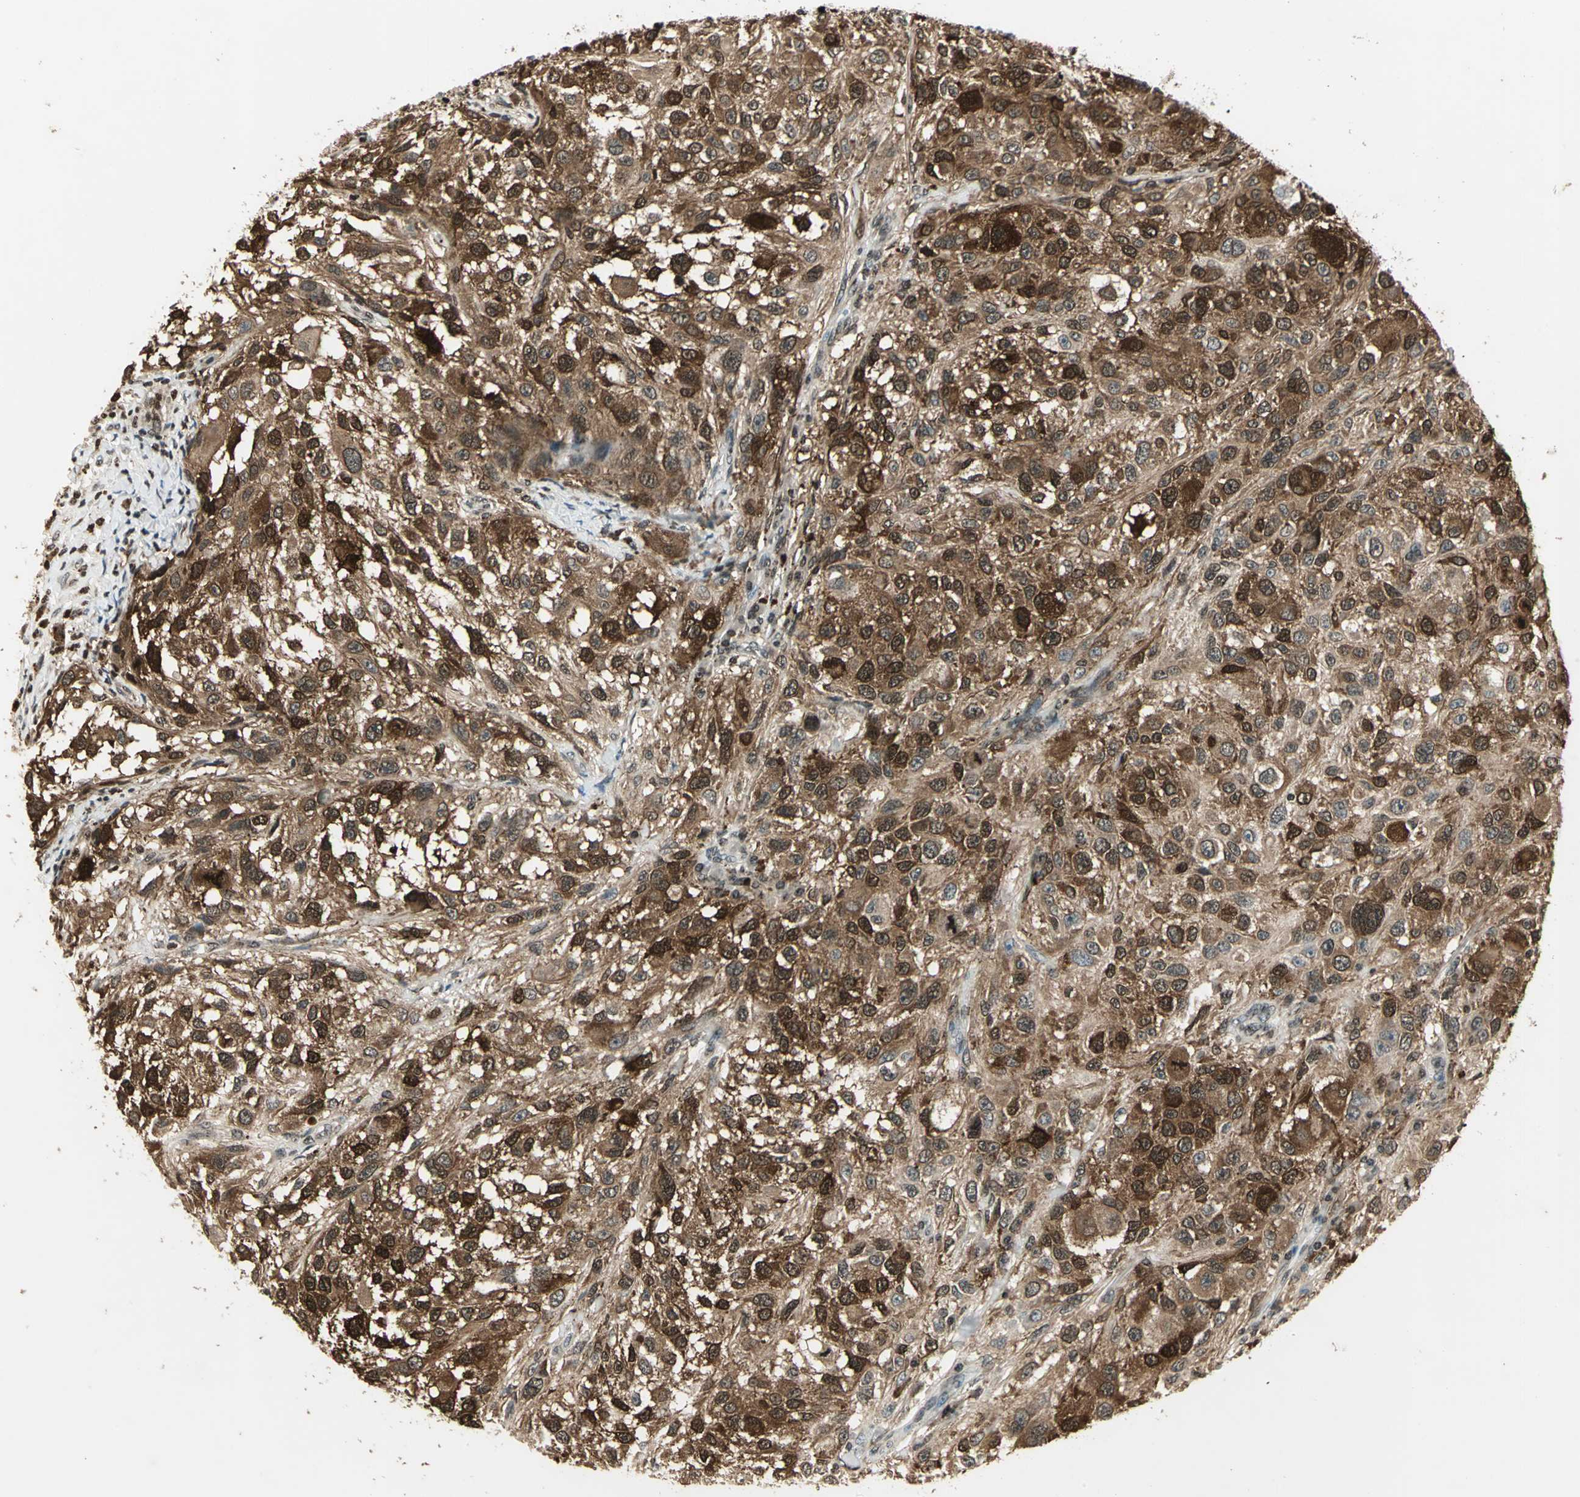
{"staining": {"intensity": "strong", "quantity": ">75%", "location": "cytoplasmic/membranous,nuclear"}, "tissue": "melanoma", "cell_type": "Tumor cells", "image_type": "cancer", "snomed": [{"axis": "morphology", "description": "Necrosis, NOS"}, {"axis": "morphology", "description": "Malignant melanoma, NOS"}, {"axis": "topography", "description": "Skin"}], "caption": "The immunohistochemical stain labels strong cytoplasmic/membranous and nuclear staining in tumor cells of melanoma tissue. (brown staining indicates protein expression, while blue staining denotes nuclei).", "gene": "LGALS3", "patient": {"sex": "female", "age": 87}}